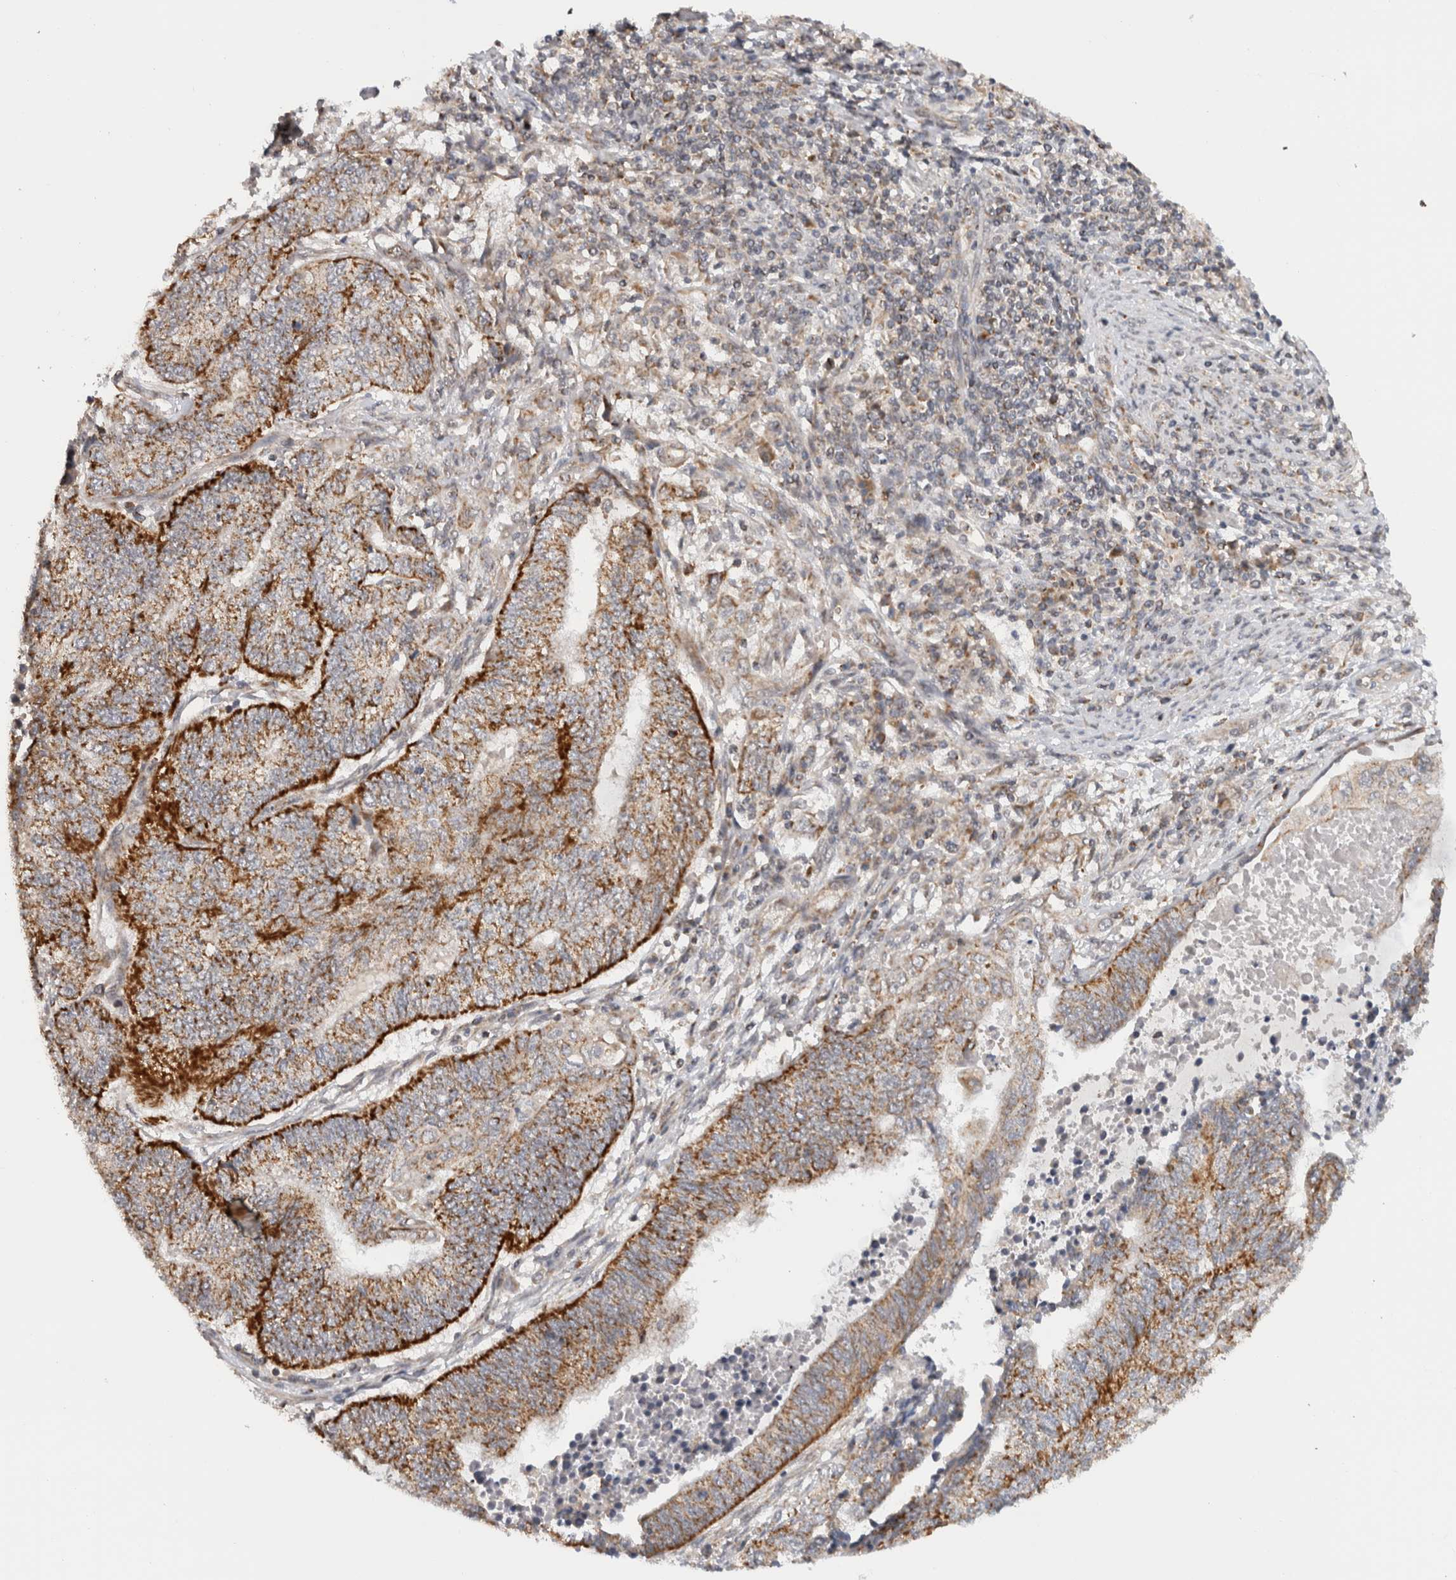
{"staining": {"intensity": "strong", "quantity": "25%-75%", "location": "cytoplasmic/membranous"}, "tissue": "endometrial cancer", "cell_type": "Tumor cells", "image_type": "cancer", "snomed": [{"axis": "morphology", "description": "Adenocarcinoma, NOS"}, {"axis": "topography", "description": "Uterus"}, {"axis": "topography", "description": "Endometrium"}], "caption": "Immunohistochemical staining of human adenocarcinoma (endometrial) demonstrates high levels of strong cytoplasmic/membranous protein staining in approximately 25%-75% of tumor cells.", "gene": "CMC2", "patient": {"sex": "female", "age": 70}}